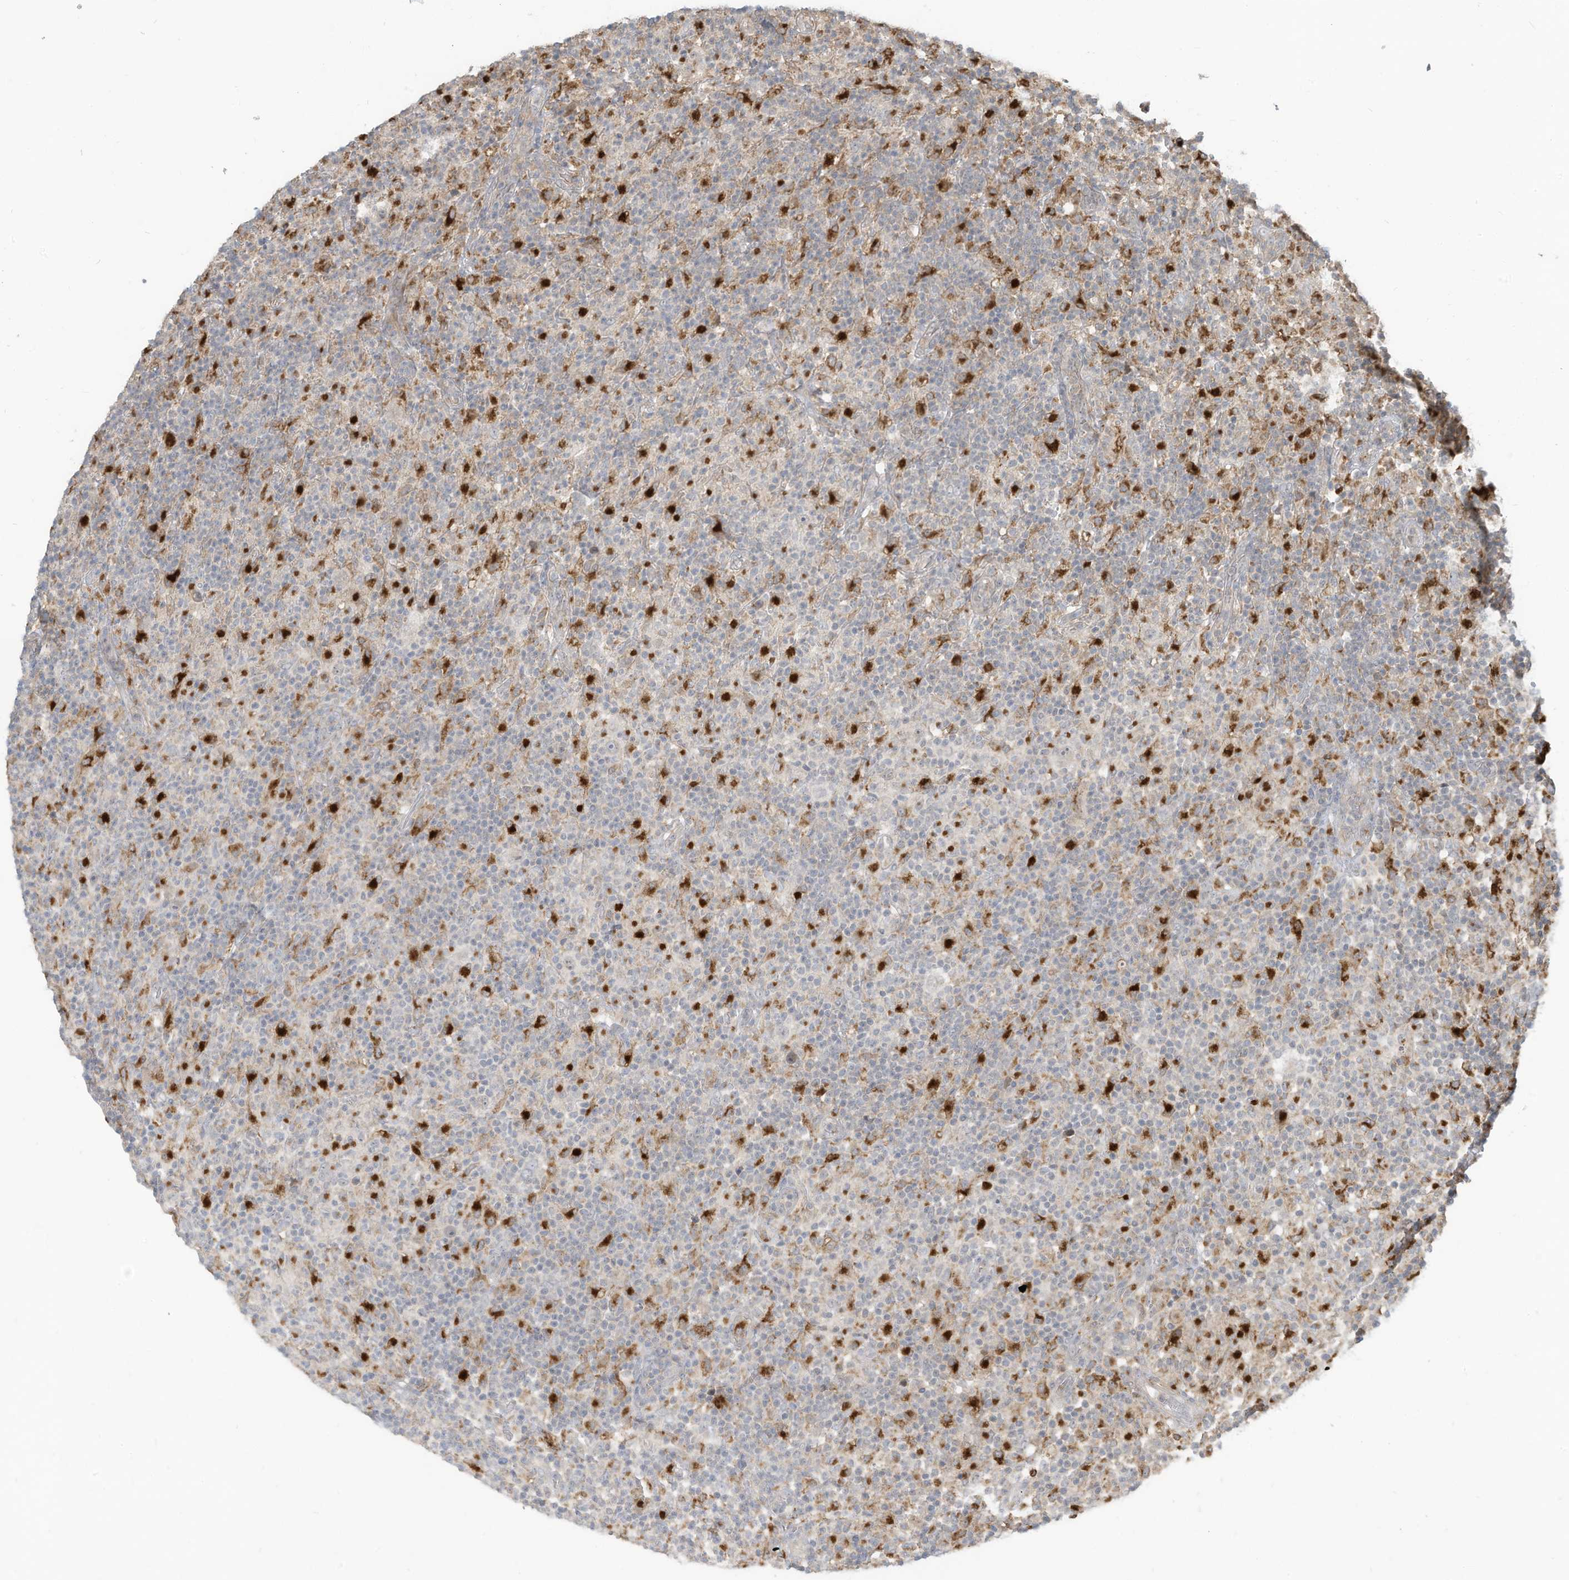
{"staining": {"intensity": "negative", "quantity": "none", "location": "none"}, "tissue": "lymphoma", "cell_type": "Tumor cells", "image_type": "cancer", "snomed": [{"axis": "morphology", "description": "Hodgkin's disease, NOS"}, {"axis": "topography", "description": "Lymph node"}], "caption": "This histopathology image is of Hodgkin's disease stained with immunohistochemistry to label a protein in brown with the nuclei are counter-stained blue. There is no staining in tumor cells.", "gene": "DZIP3", "patient": {"sex": "male", "age": 70}}